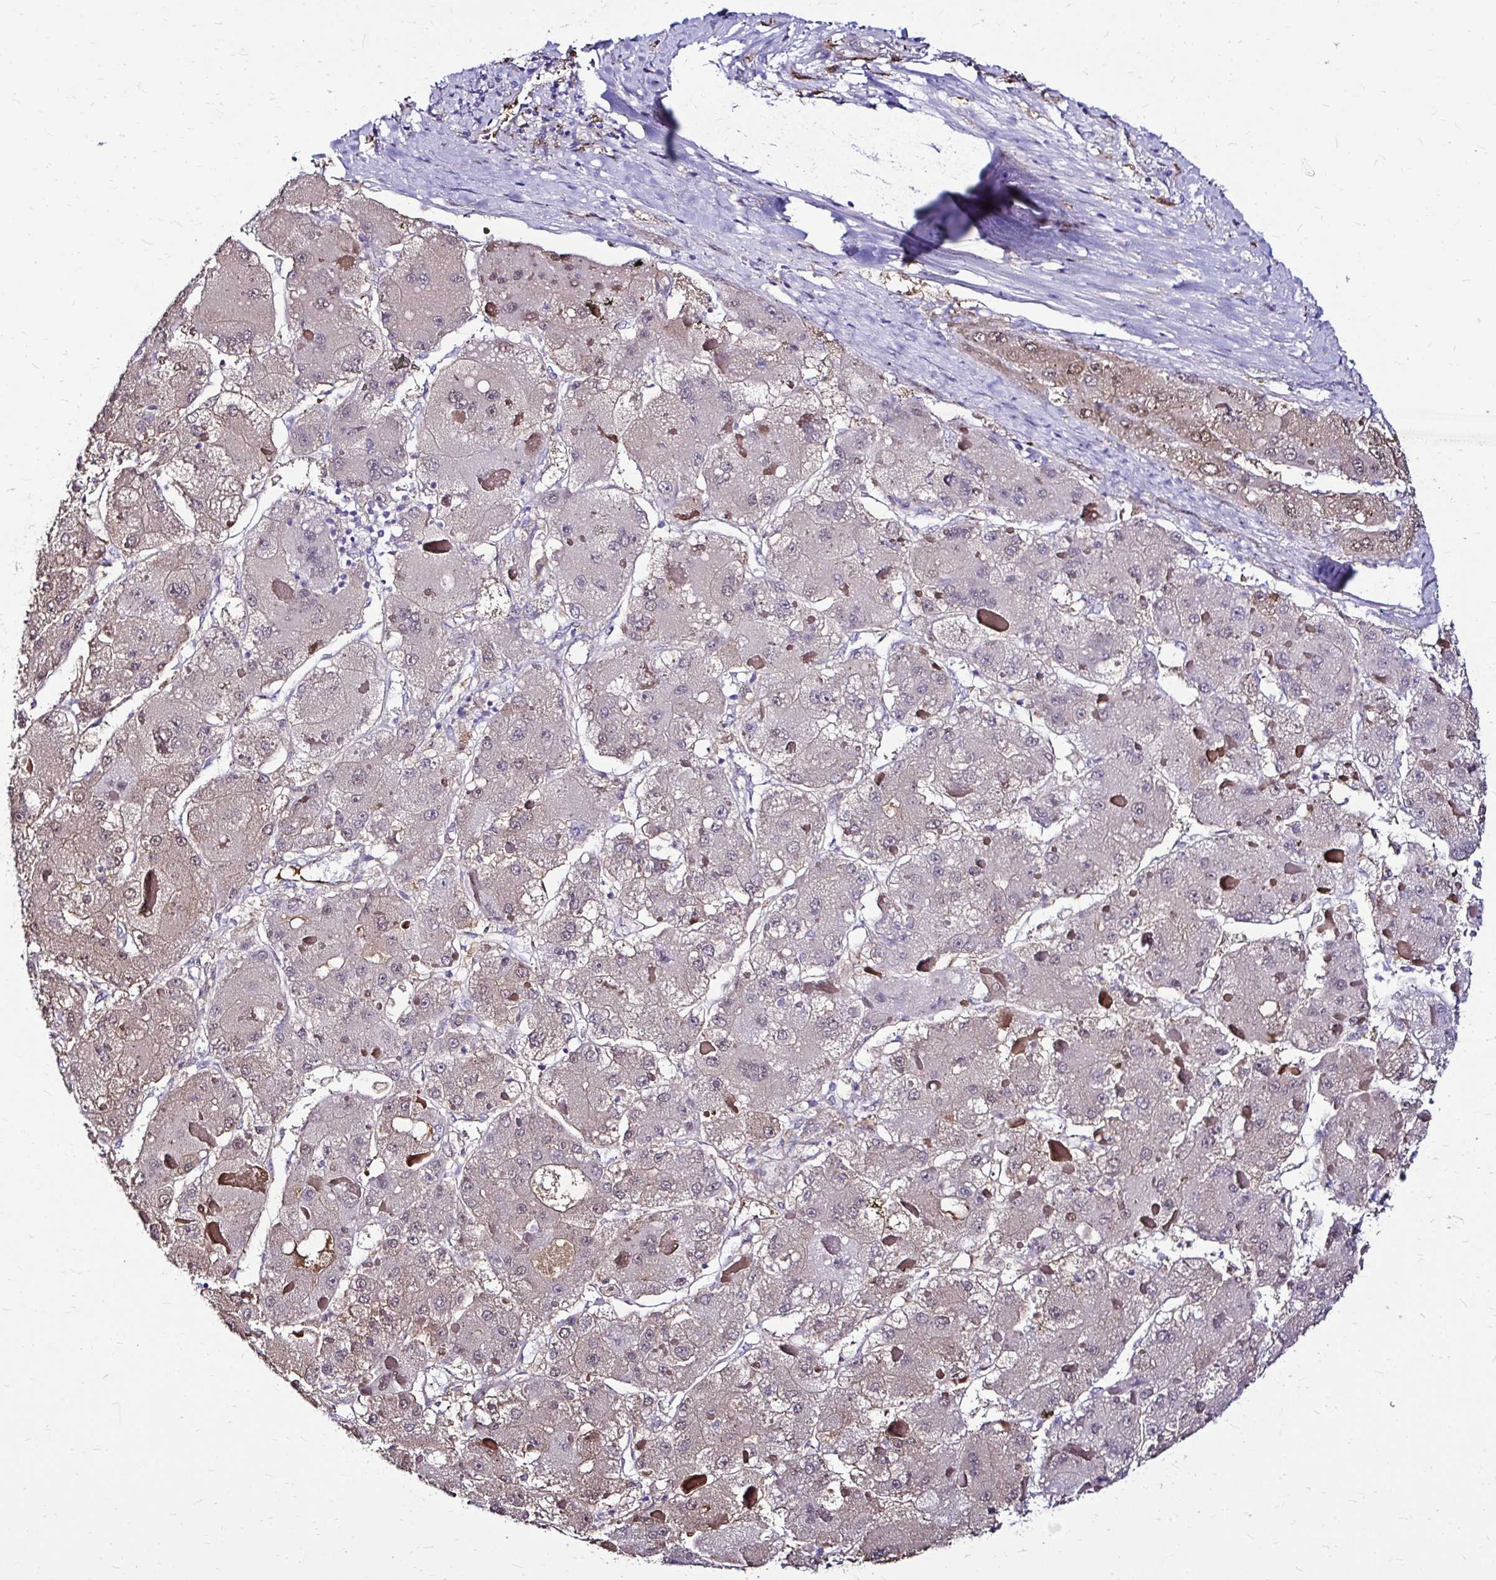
{"staining": {"intensity": "weak", "quantity": "<25%", "location": "cytoplasmic/membranous,nuclear"}, "tissue": "liver cancer", "cell_type": "Tumor cells", "image_type": "cancer", "snomed": [{"axis": "morphology", "description": "Carcinoma, Hepatocellular, NOS"}, {"axis": "topography", "description": "Liver"}], "caption": "IHC histopathology image of neoplastic tissue: human liver cancer stained with DAB displays no significant protein positivity in tumor cells.", "gene": "IDH1", "patient": {"sex": "female", "age": 73}}